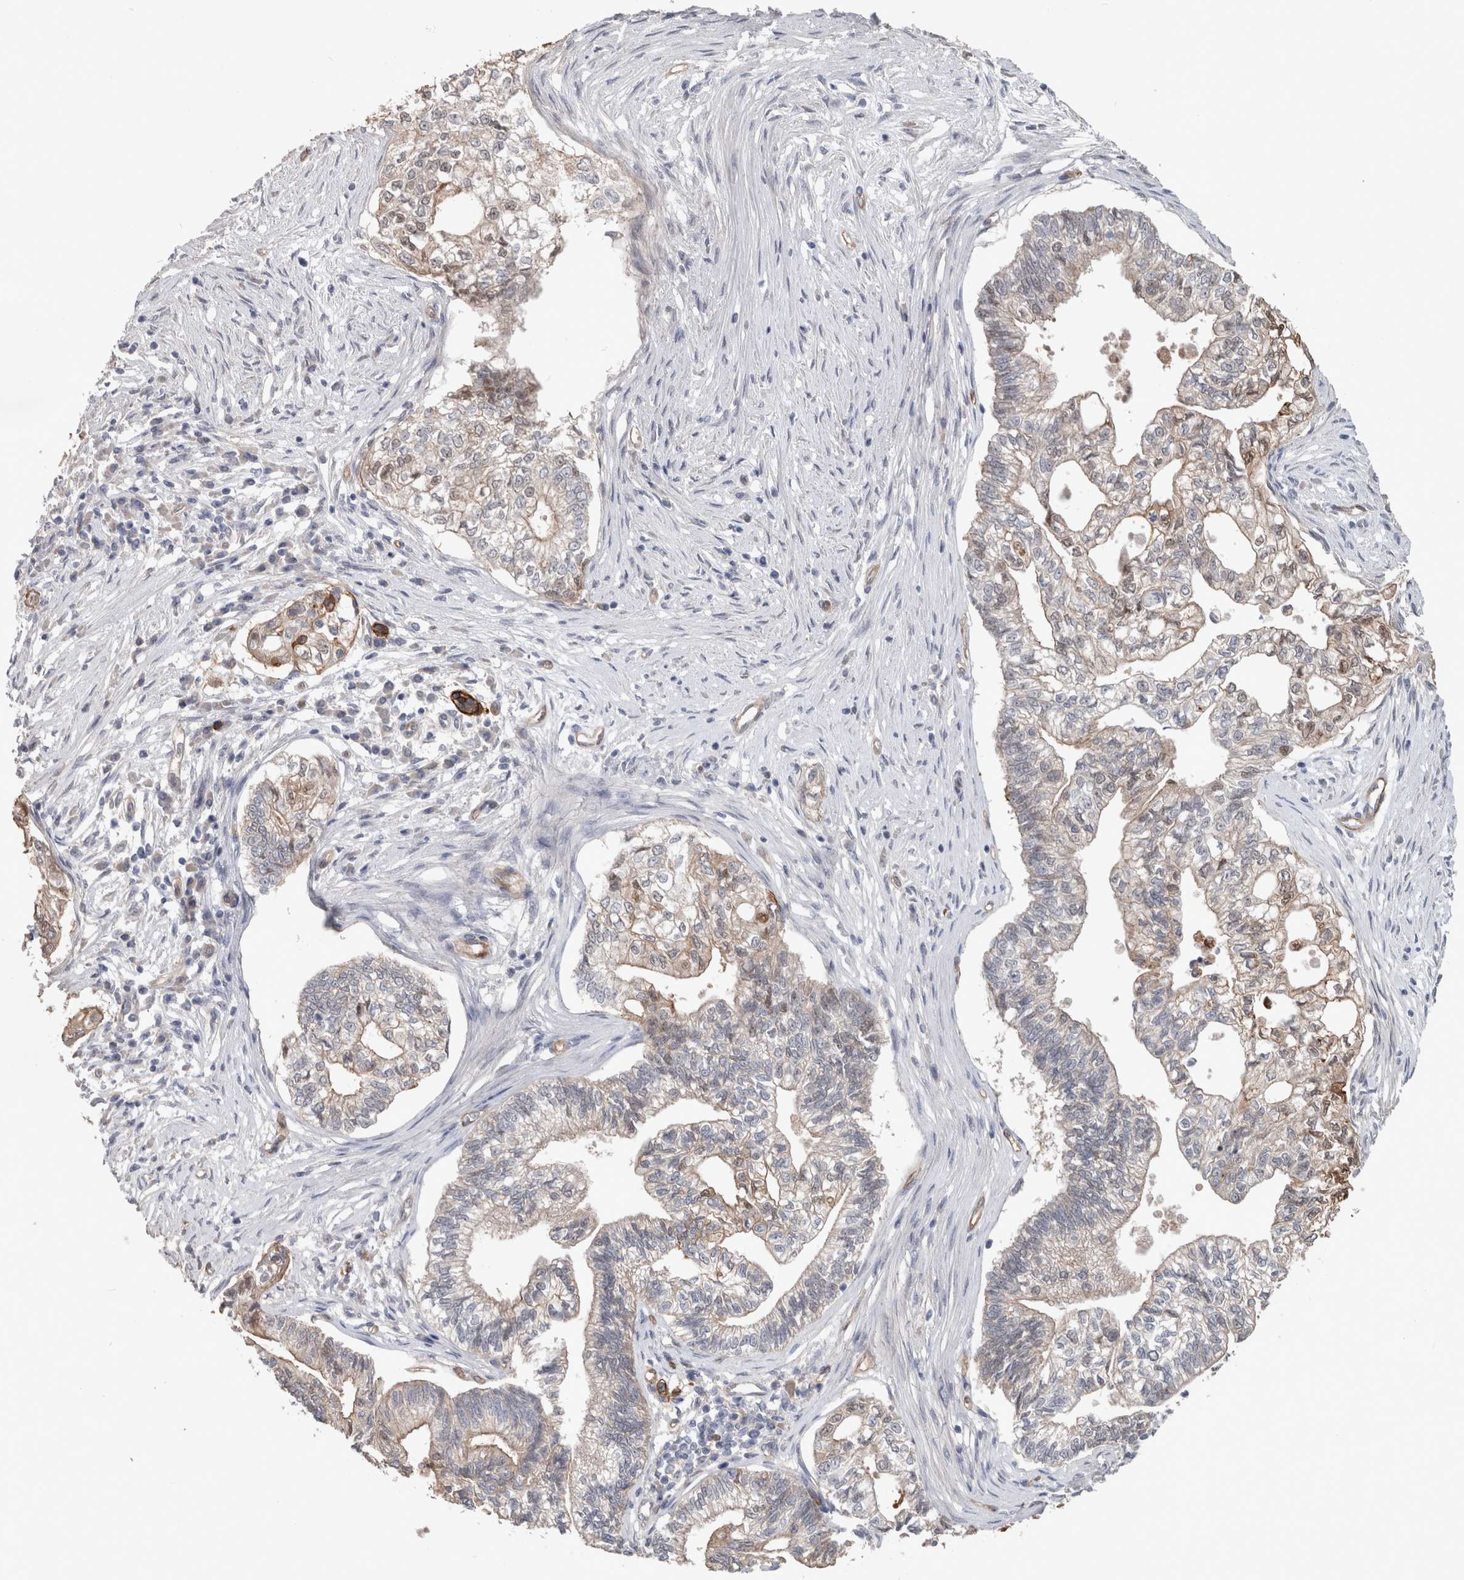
{"staining": {"intensity": "moderate", "quantity": "<25%", "location": "cytoplasmic/membranous"}, "tissue": "pancreatic cancer", "cell_type": "Tumor cells", "image_type": "cancer", "snomed": [{"axis": "morphology", "description": "Adenocarcinoma, NOS"}, {"axis": "topography", "description": "Pancreas"}], "caption": "About <25% of tumor cells in pancreatic adenocarcinoma reveal moderate cytoplasmic/membranous protein expression as visualized by brown immunohistochemical staining.", "gene": "BCAM", "patient": {"sex": "male", "age": 72}}